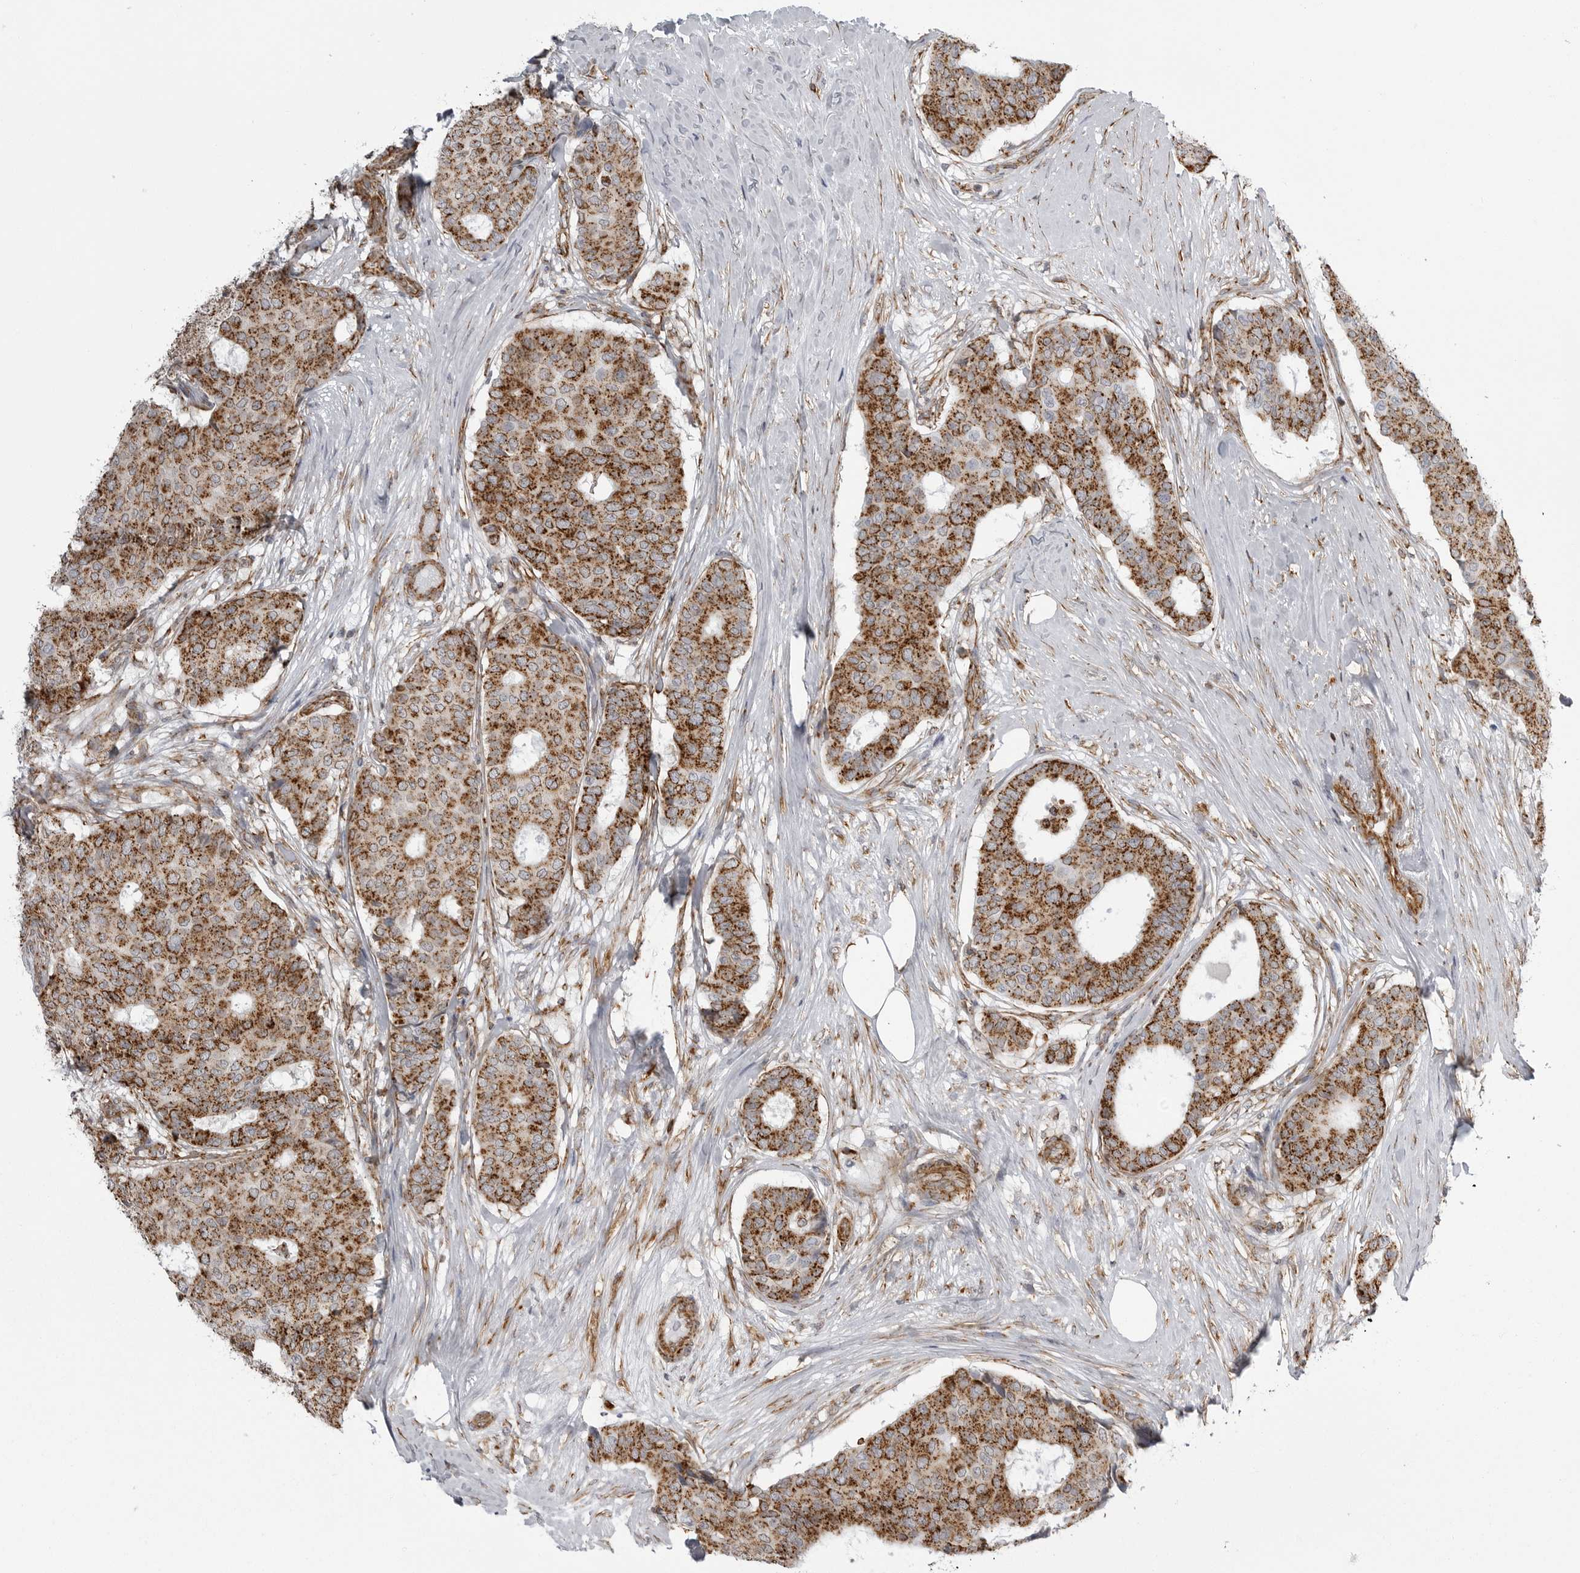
{"staining": {"intensity": "moderate", "quantity": ">75%", "location": "cytoplasmic/membranous"}, "tissue": "breast cancer", "cell_type": "Tumor cells", "image_type": "cancer", "snomed": [{"axis": "morphology", "description": "Duct carcinoma"}, {"axis": "topography", "description": "Breast"}], "caption": "Immunohistochemistry of breast cancer (invasive ductal carcinoma) reveals medium levels of moderate cytoplasmic/membranous staining in about >75% of tumor cells.", "gene": "FH", "patient": {"sex": "female", "age": 75}}